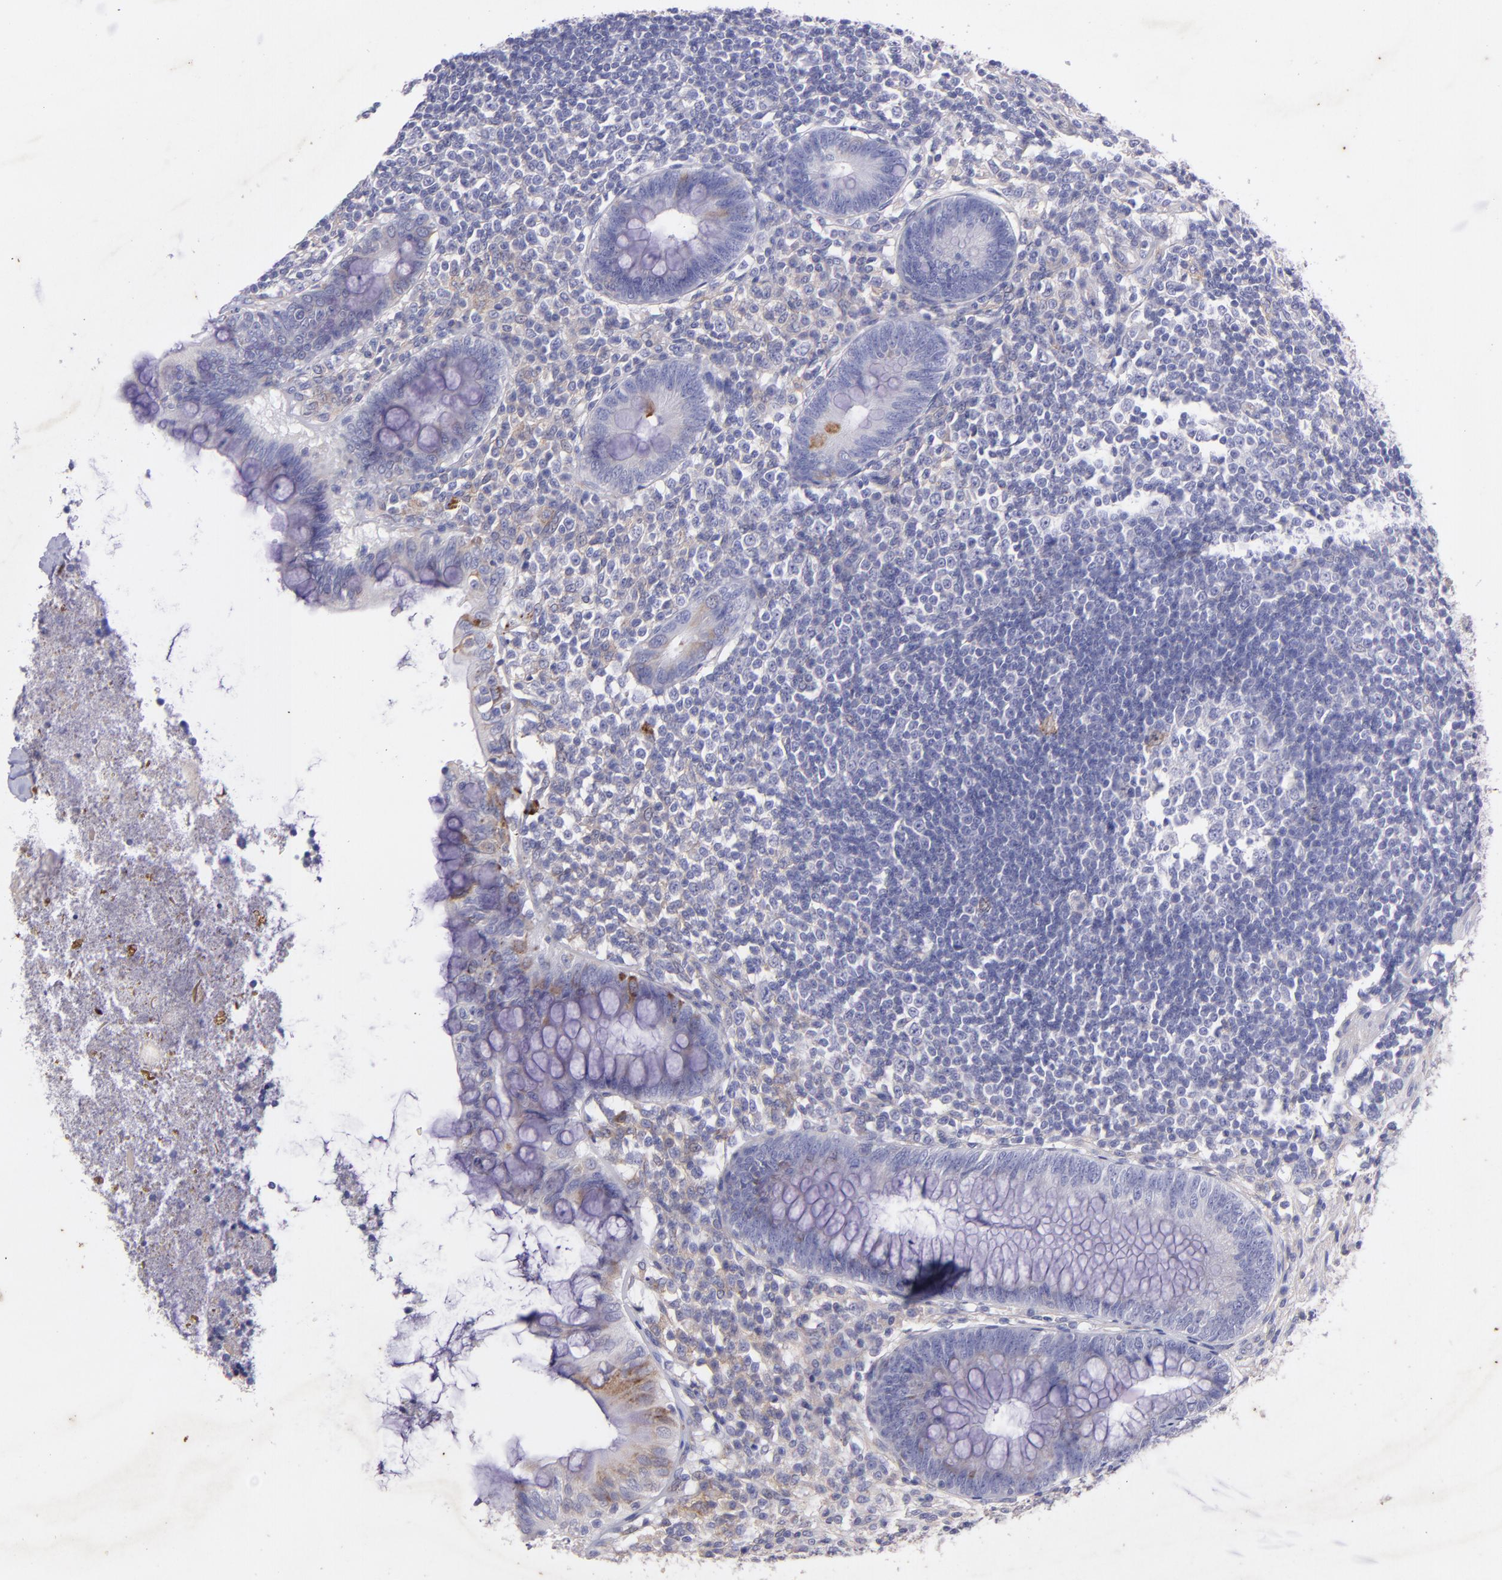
{"staining": {"intensity": "moderate", "quantity": "<25%", "location": "cytoplasmic/membranous"}, "tissue": "appendix", "cell_type": "Glandular cells", "image_type": "normal", "snomed": [{"axis": "morphology", "description": "Normal tissue, NOS"}, {"axis": "topography", "description": "Appendix"}], "caption": "DAB immunohistochemical staining of unremarkable appendix demonstrates moderate cytoplasmic/membranous protein staining in about <25% of glandular cells.", "gene": "RET", "patient": {"sex": "female", "age": 66}}